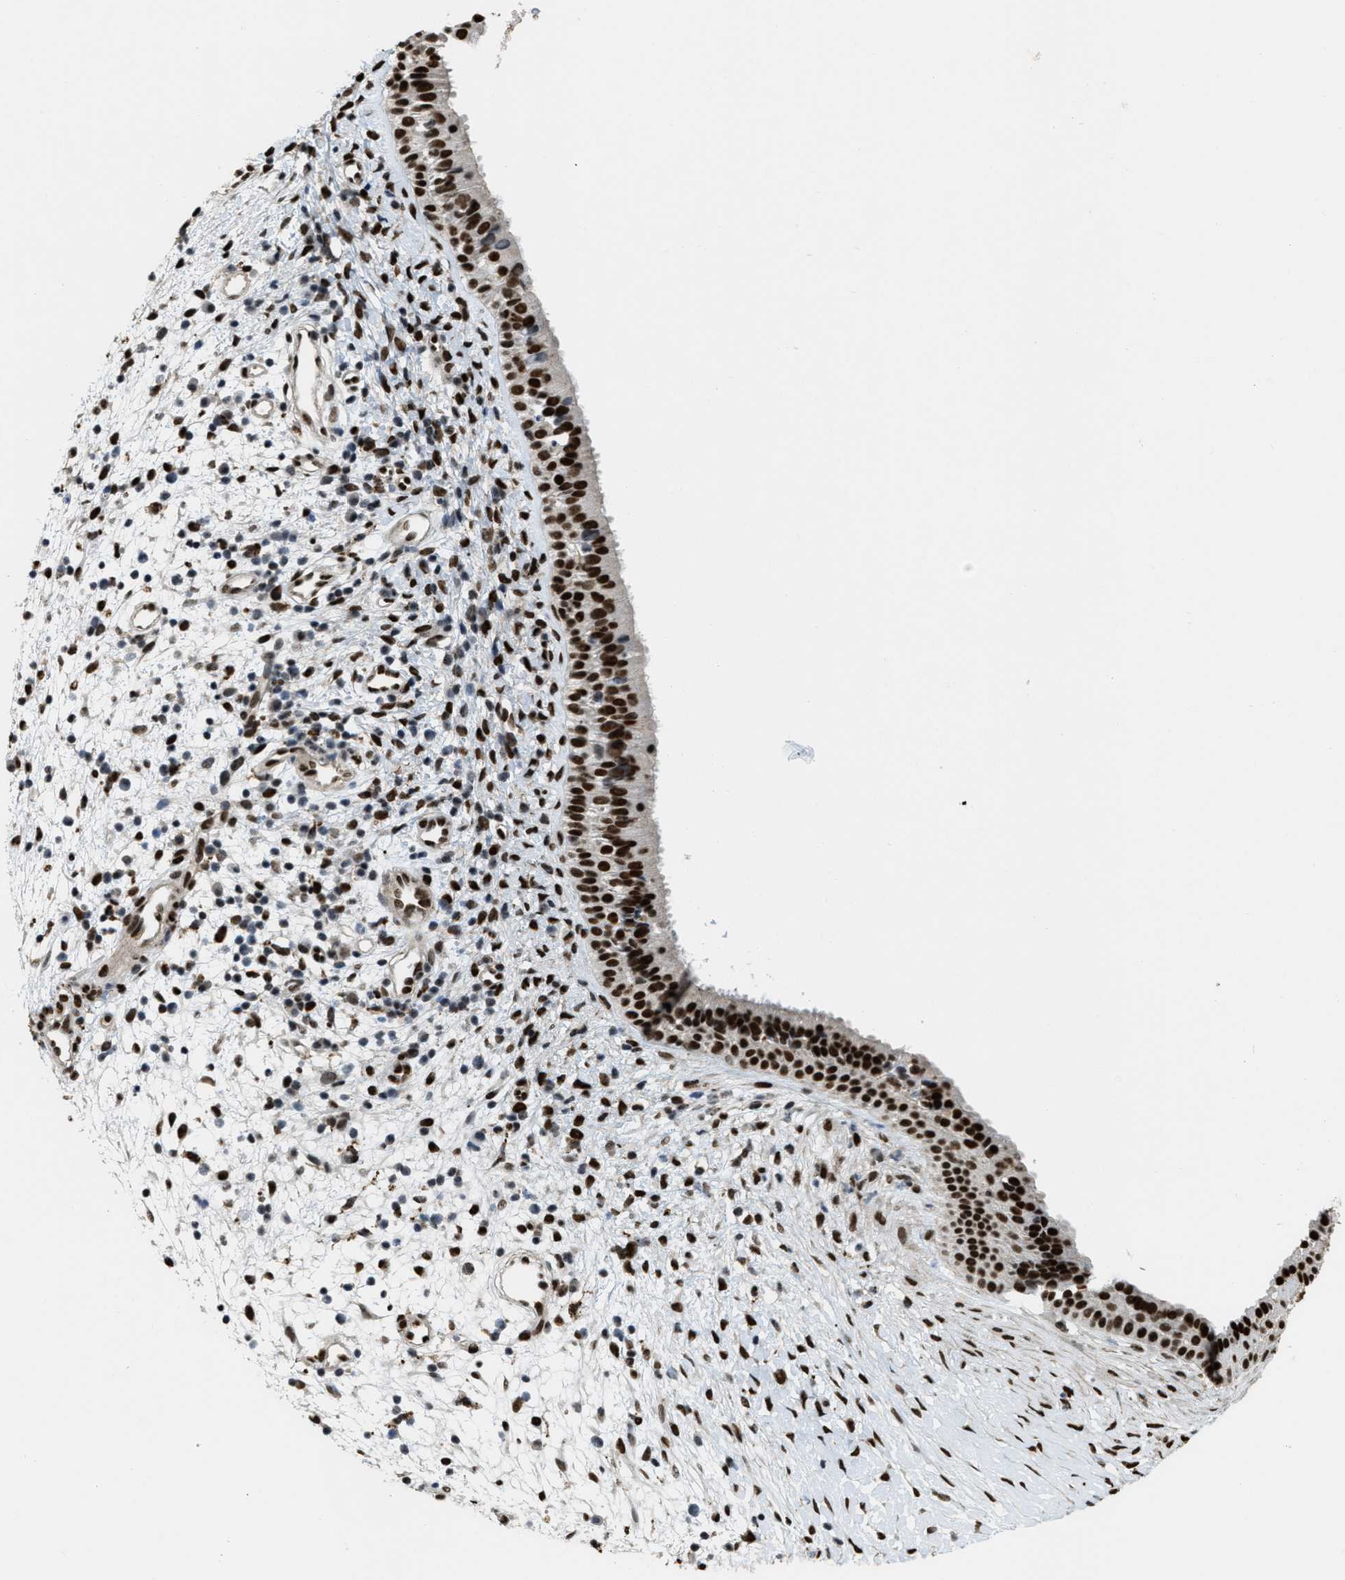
{"staining": {"intensity": "strong", "quantity": ">75%", "location": "nuclear"}, "tissue": "nasopharynx", "cell_type": "Respiratory epithelial cells", "image_type": "normal", "snomed": [{"axis": "morphology", "description": "Normal tissue, NOS"}, {"axis": "topography", "description": "Nasopharynx"}], "caption": "This is a photomicrograph of IHC staining of normal nasopharynx, which shows strong positivity in the nuclear of respiratory epithelial cells.", "gene": "NUMA1", "patient": {"sex": "male", "age": 22}}